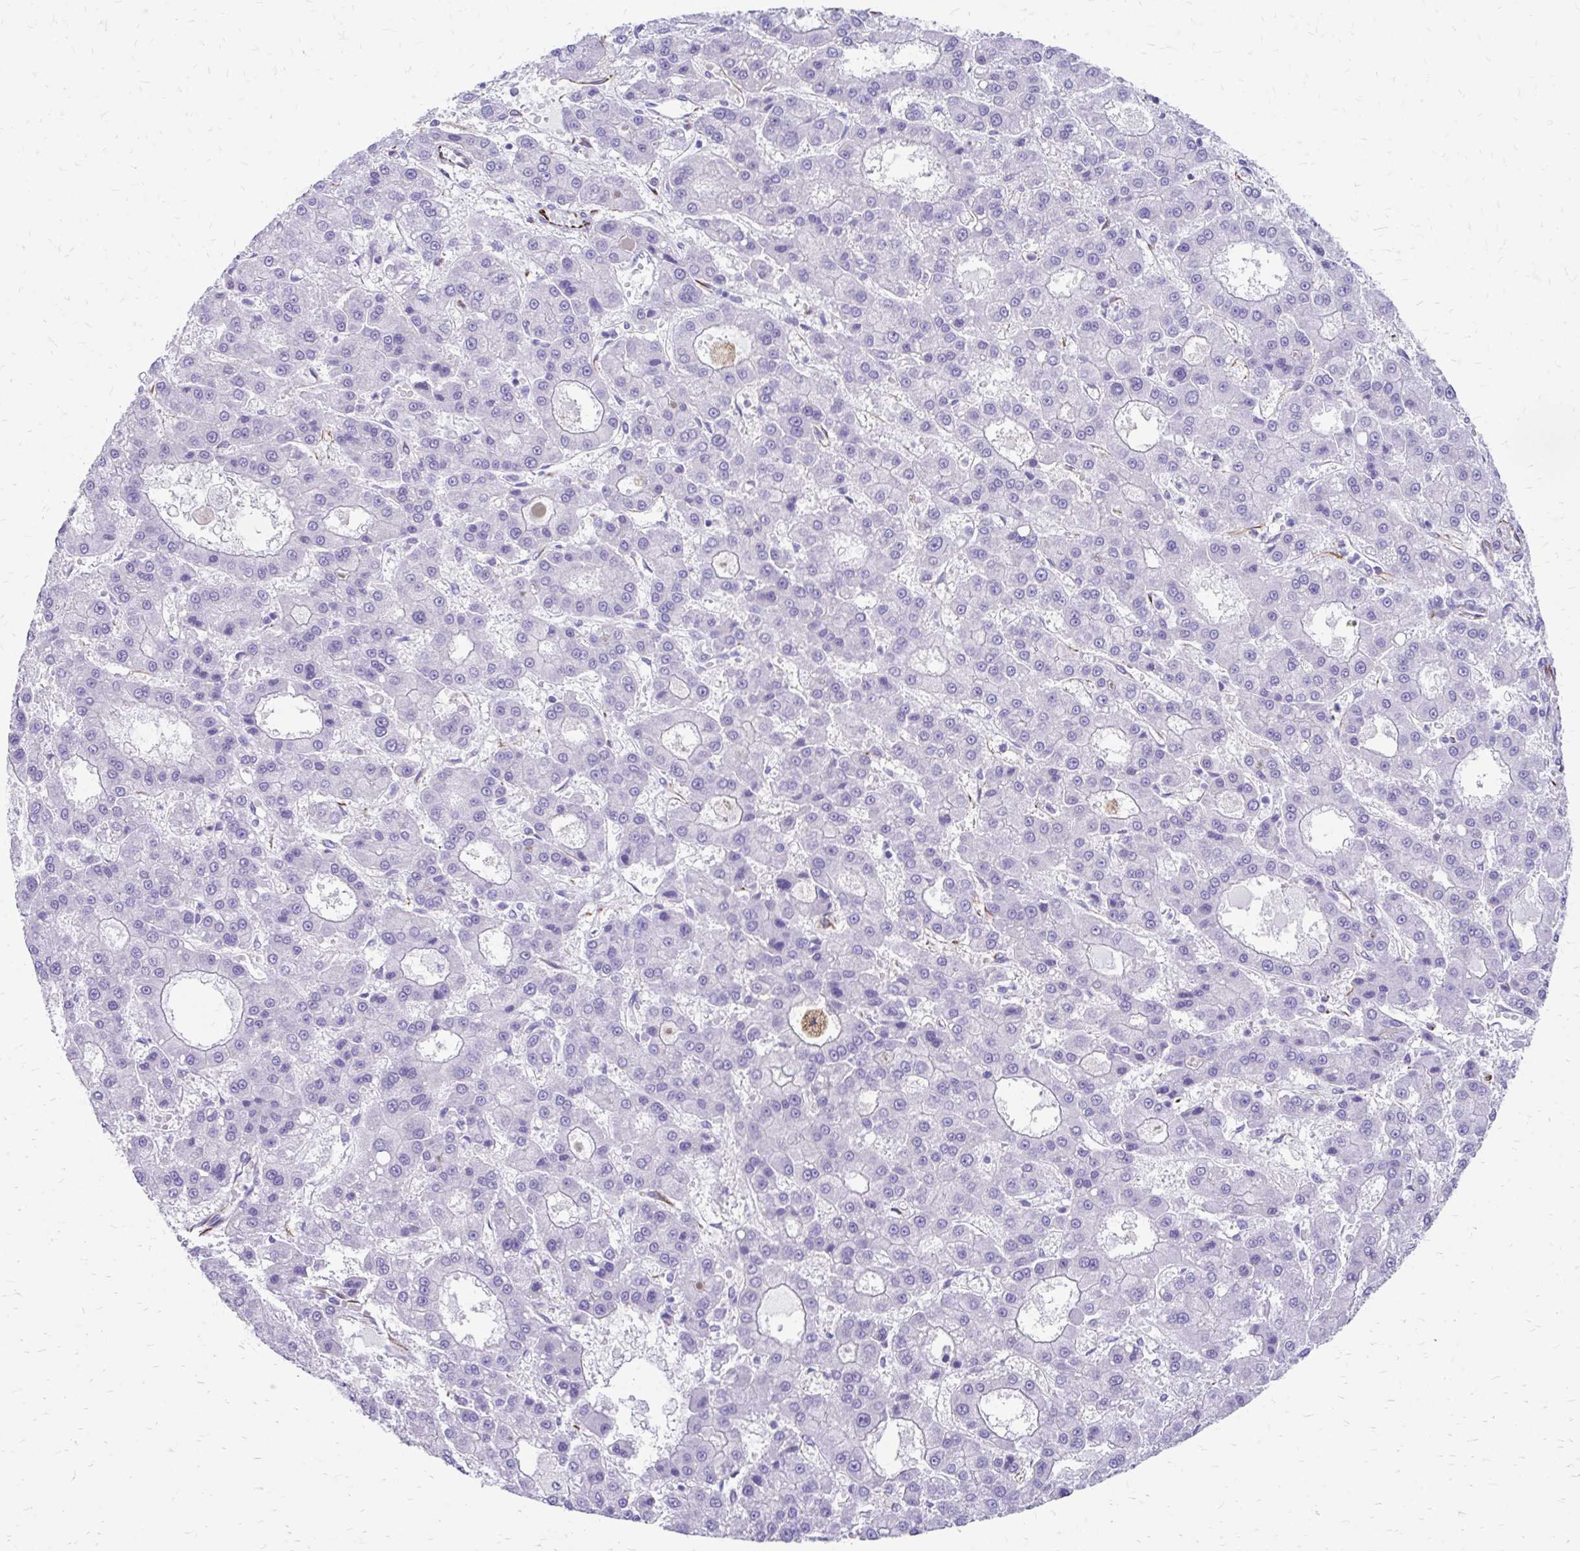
{"staining": {"intensity": "negative", "quantity": "none", "location": "none"}, "tissue": "liver cancer", "cell_type": "Tumor cells", "image_type": "cancer", "snomed": [{"axis": "morphology", "description": "Carcinoma, Hepatocellular, NOS"}, {"axis": "topography", "description": "Liver"}], "caption": "The micrograph exhibits no staining of tumor cells in liver cancer (hepatocellular carcinoma).", "gene": "ZNF699", "patient": {"sex": "male", "age": 70}}